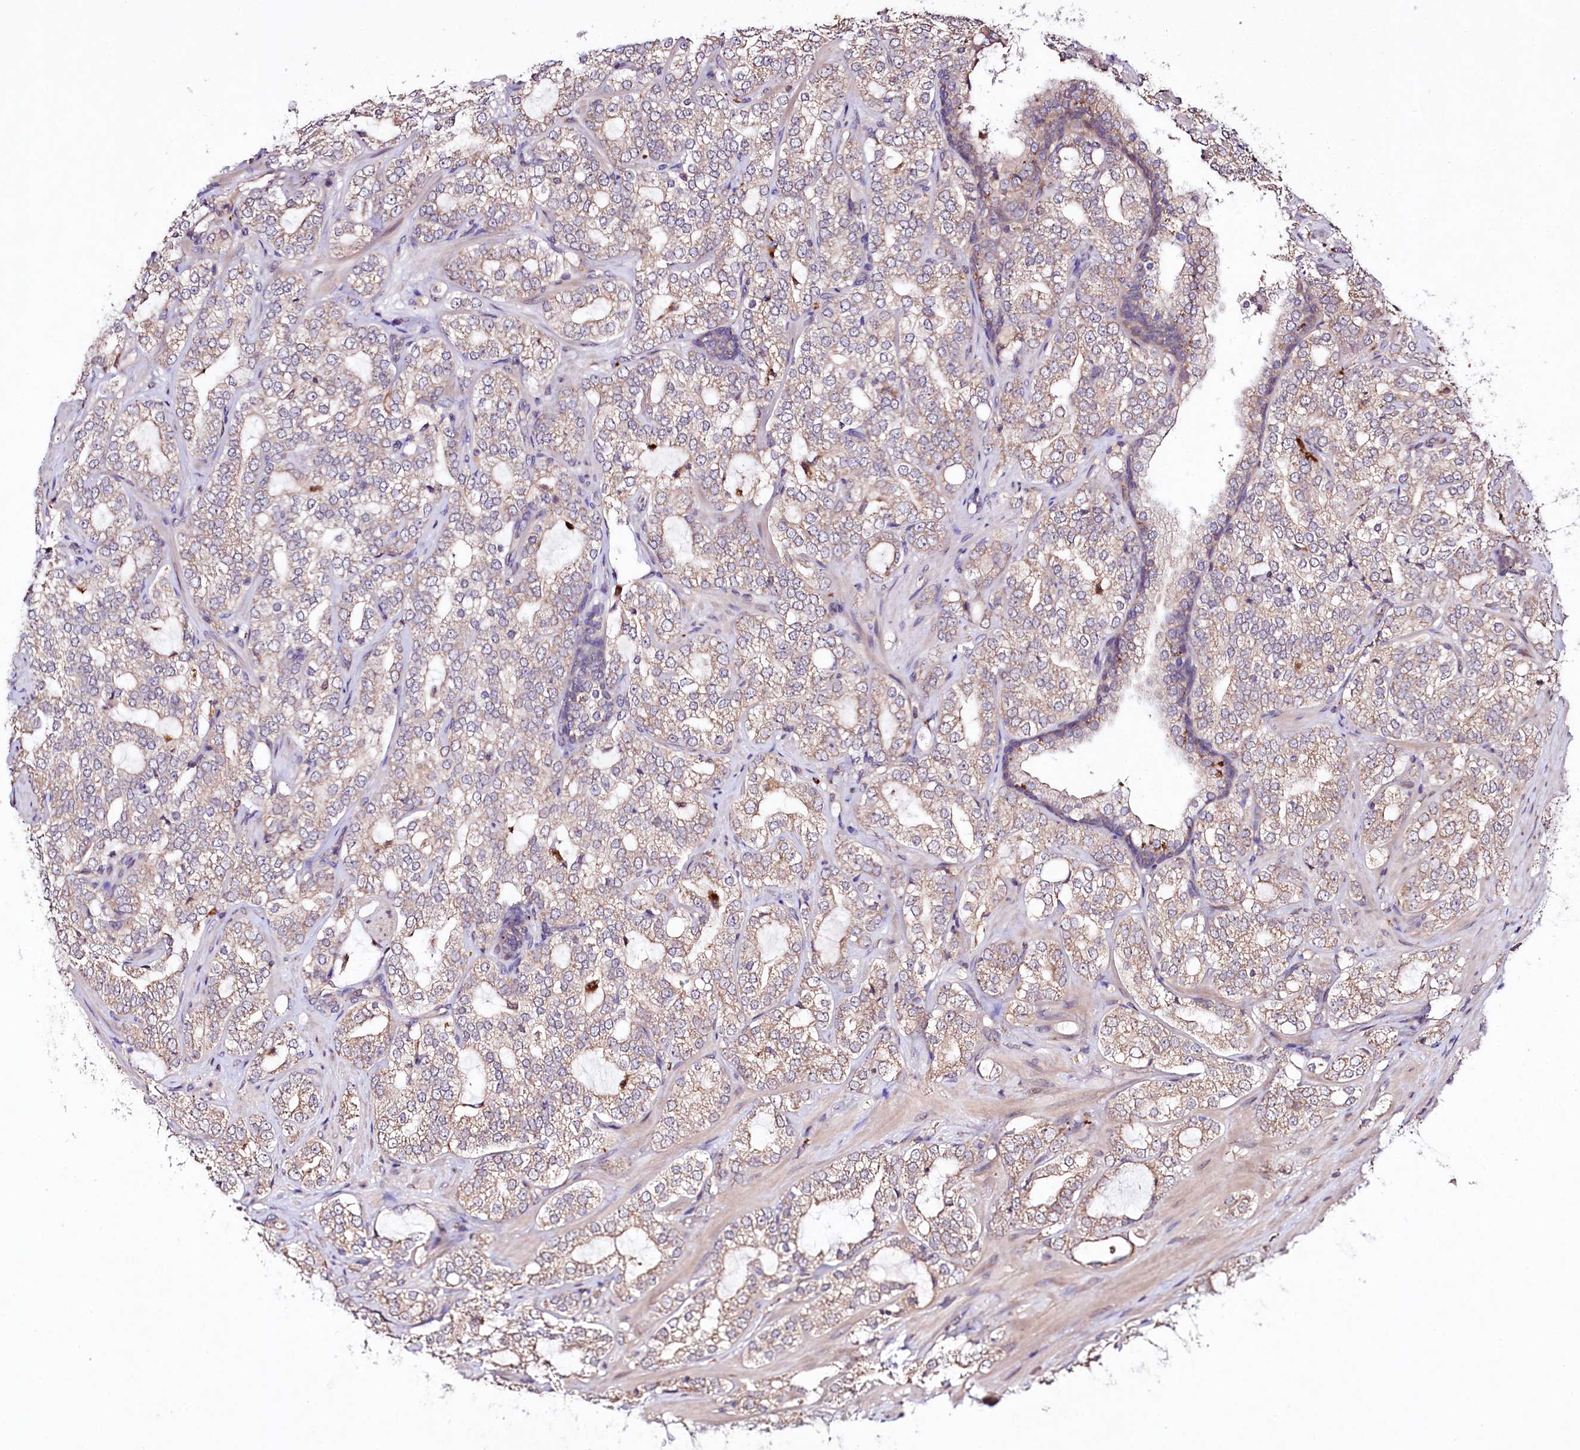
{"staining": {"intensity": "weak", "quantity": ">75%", "location": "cytoplasmic/membranous"}, "tissue": "prostate cancer", "cell_type": "Tumor cells", "image_type": "cancer", "snomed": [{"axis": "morphology", "description": "Adenocarcinoma, High grade"}, {"axis": "topography", "description": "Prostate"}], "caption": "DAB immunohistochemical staining of prostate cancer (adenocarcinoma (high-grade)) demonstrates weak cytoplasmic/membranous protein positivity in about >75% of tumor cells. (IHC, brightfield microscopy, high magnification).", "gene": "TNPO3", "patient": {"sex": "male", "age": 64}}